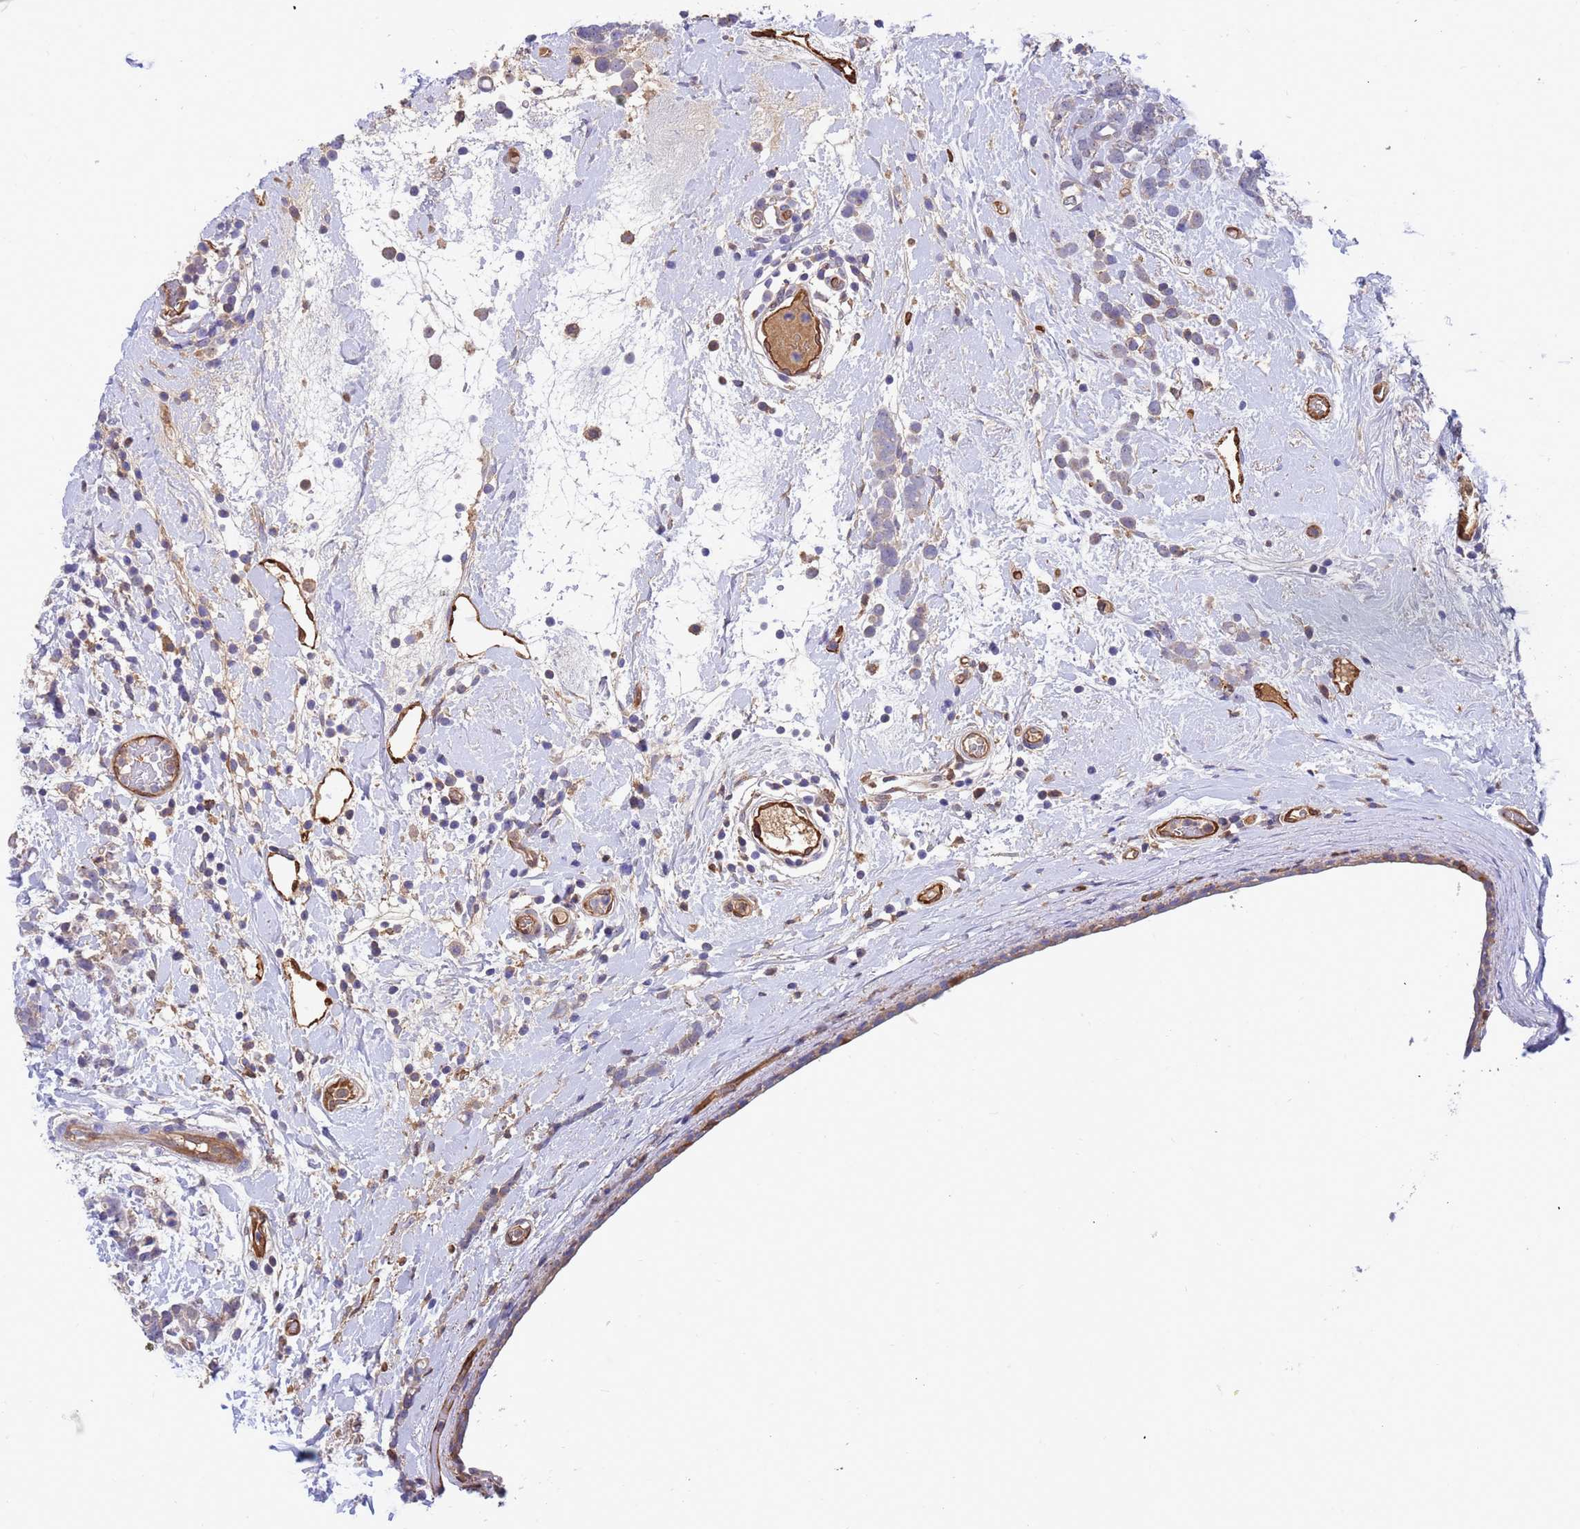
{"staining": {"intensity": "negative", "quantity": "none", "location": "none"}, "tissue": "breast cancer", "cell_type": "Tumor cells", "image_type": "cancer", "snomed": [{"axis": "morphology", "description": "Lobular carcinoma"}, {"axis": "topography", "description": "Breast"}], "caption": "Immunohistochemistry (IHC) of human breast lobular carcinoma shows no expression in tumor cells. Nuclei are stained in blue.", "gene": "FOXRED1", "patient": {"sex": "female", "age": 58}}